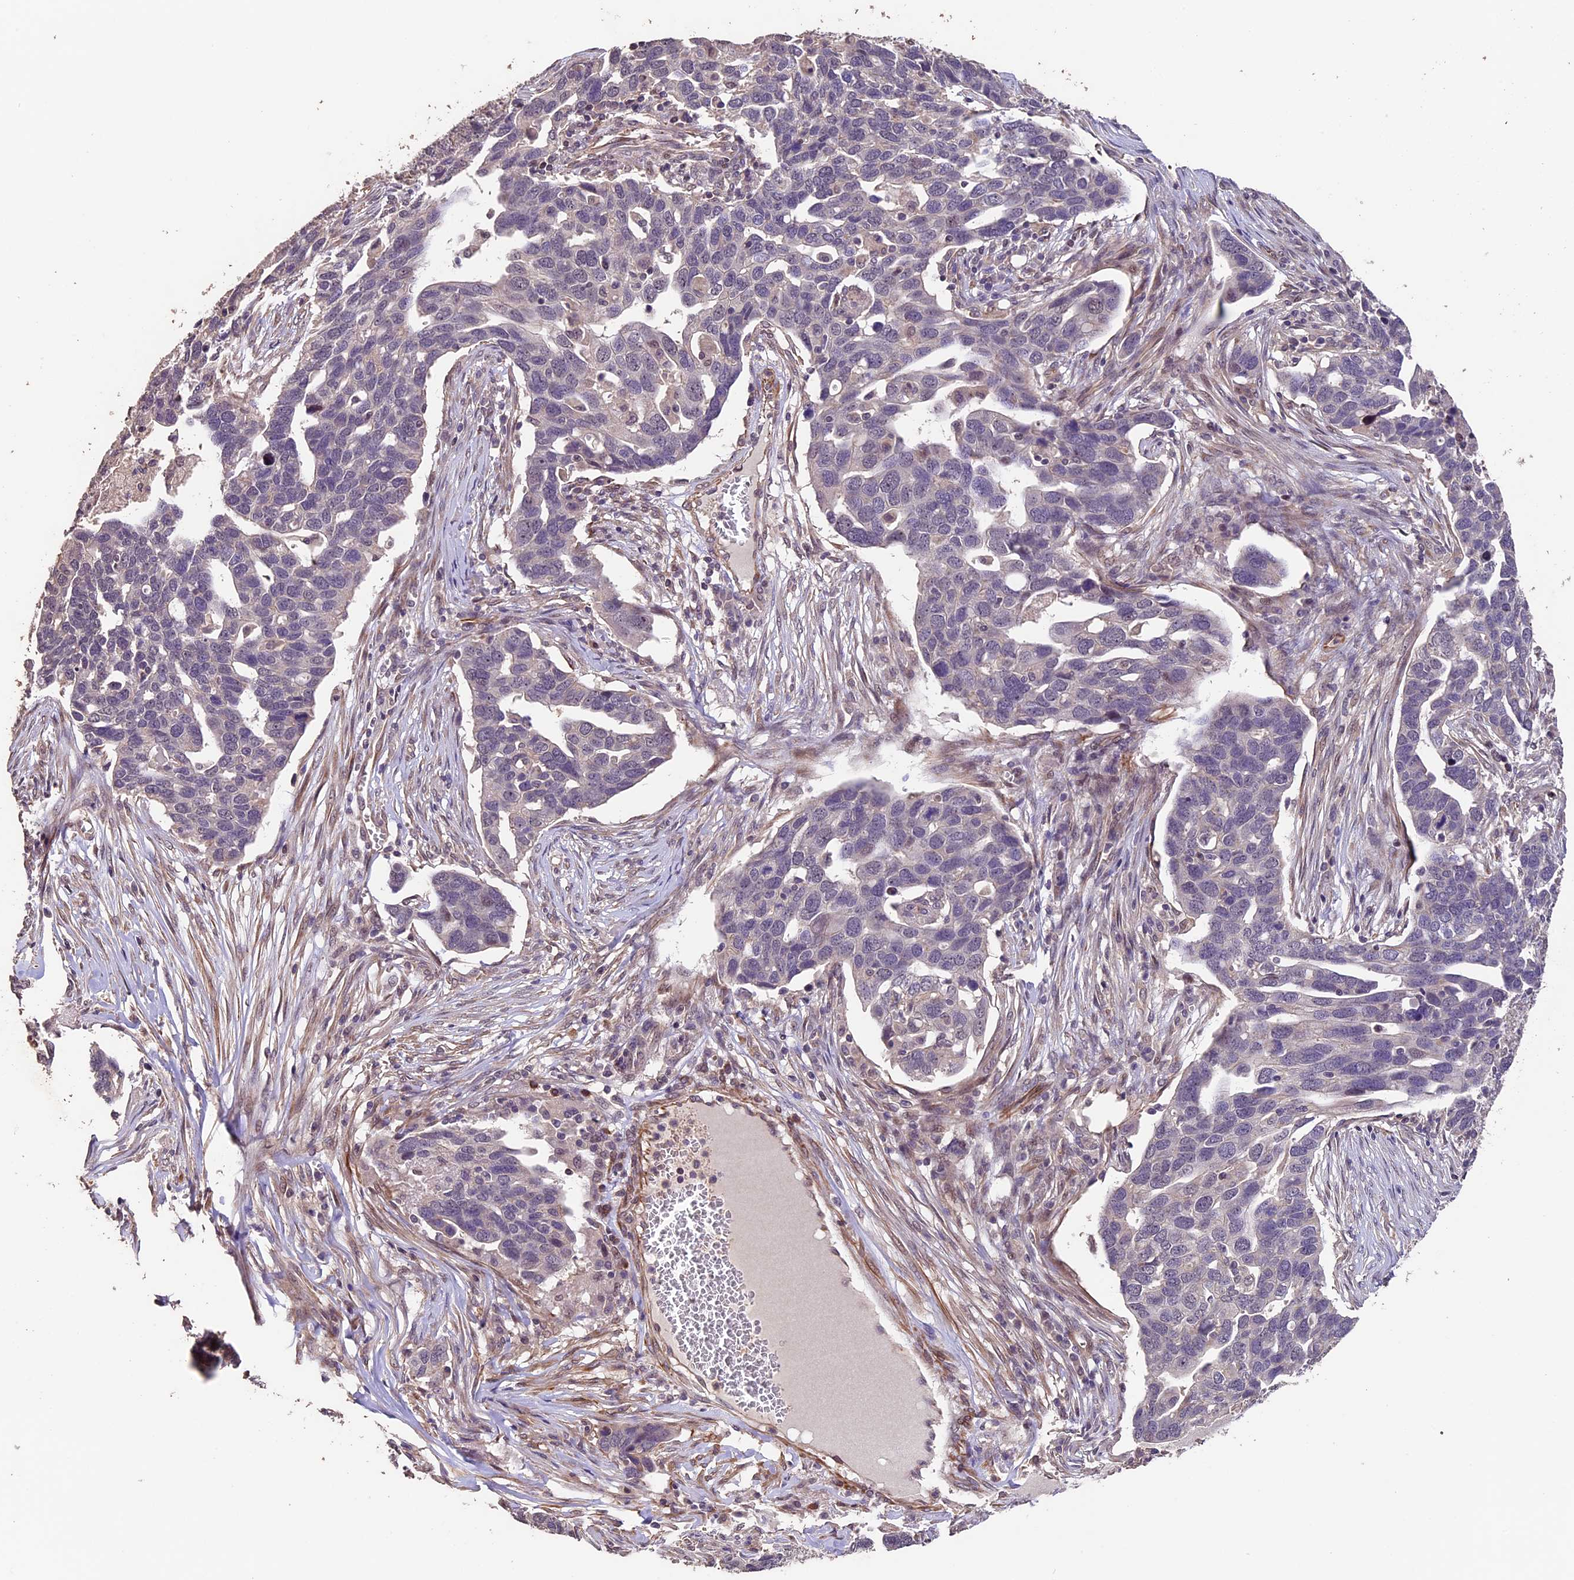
{"staining": {"intensity": "negative", "quantity": "none", "location": "none"}, "tissue": "ovarian cancer", "cell_type": "Tumor cells", "image_type": "cancer", "snomed": [{"axis": "morphology", "description": "Cystadenocarcinoma, serous, NOS"}, {"axis": "topography", "description": "Ovary"}], "caption": "Immunohistochemical staining of ovarian serous cystadenocarcinoma reveals no significant positivity in tumor cells.", "gene": "GNB5", "patient": {"sex": "female", "age": 54}}